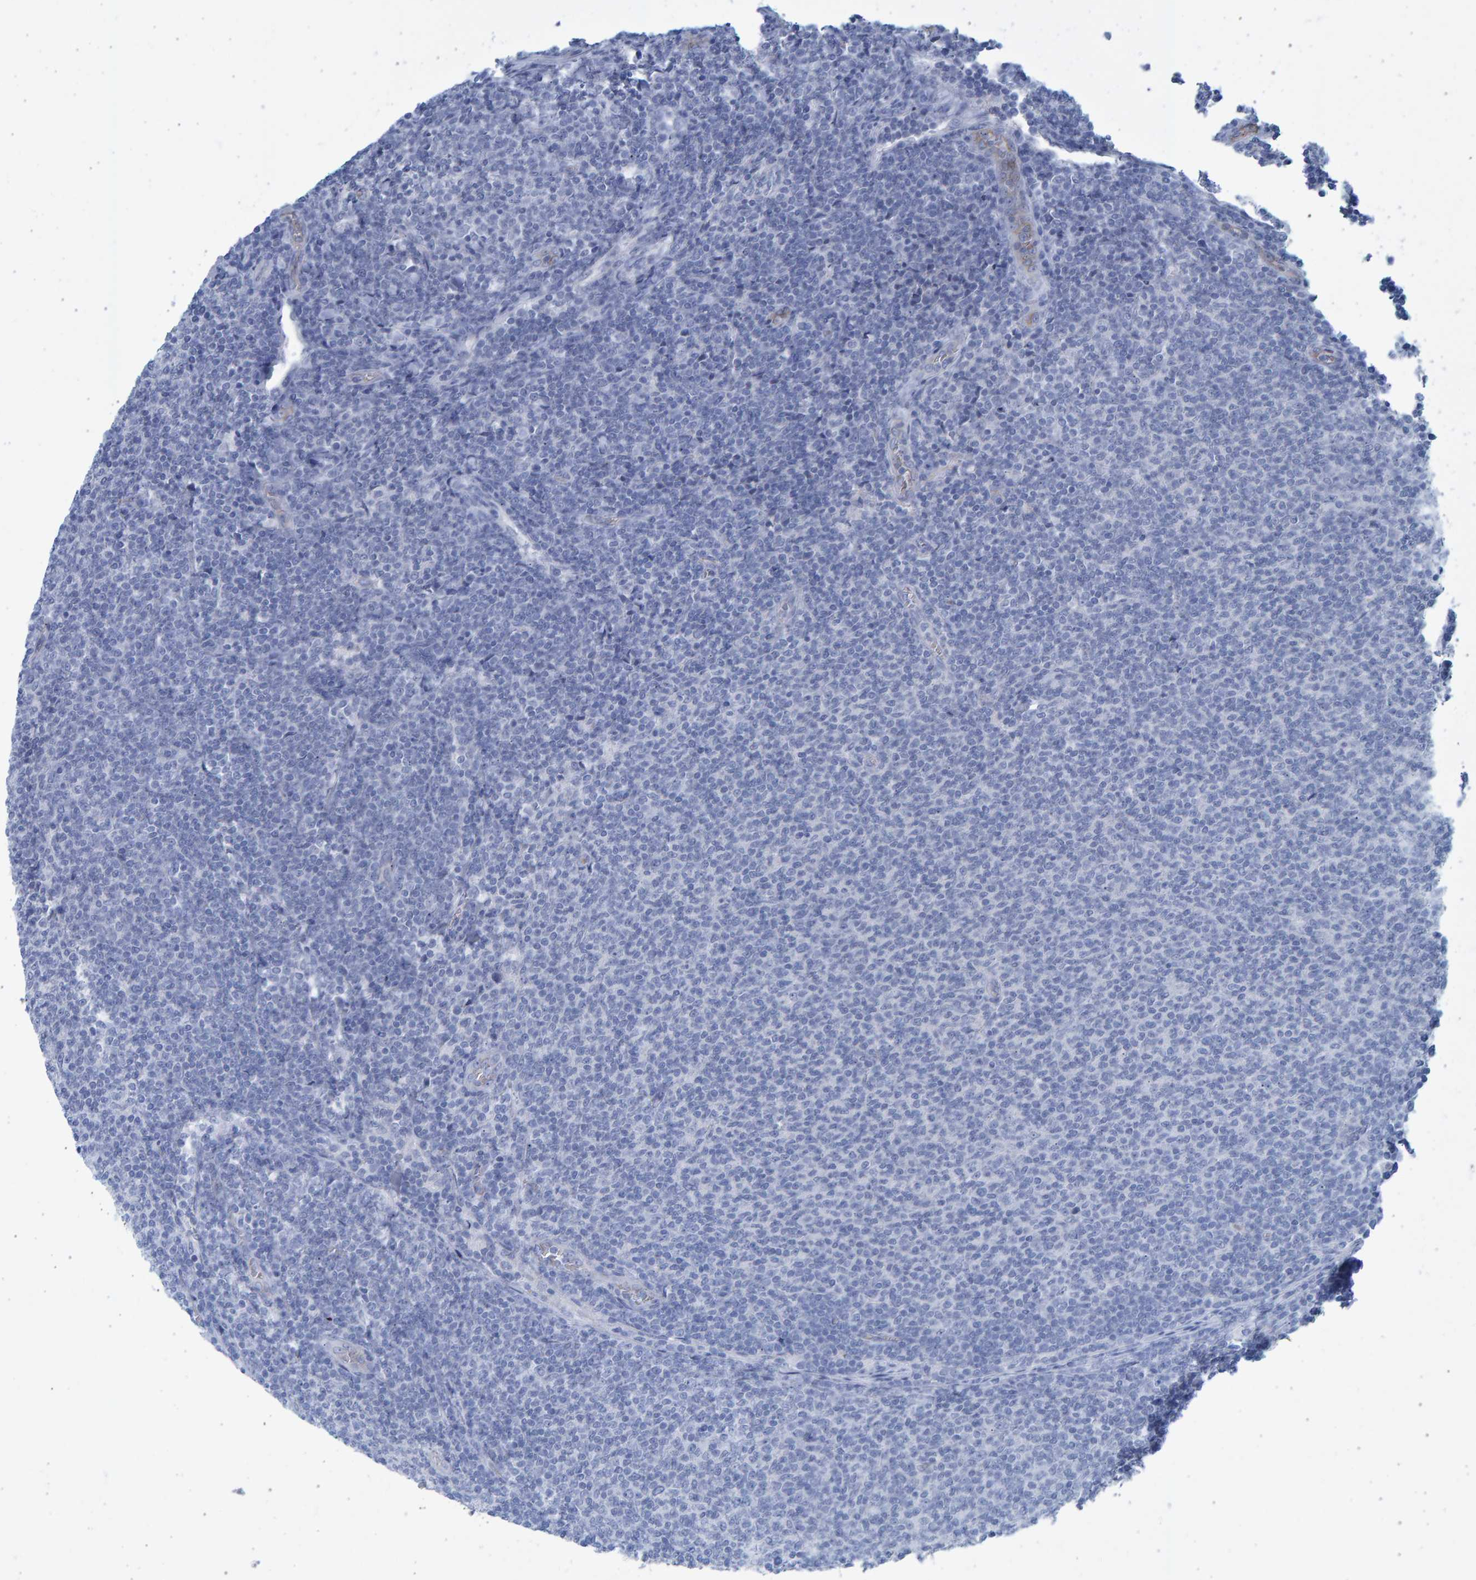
{"staining": {"intensity": "negative", "quantity": "none", "location": "none"}, "tissue": "lymphoma", "cell_type": "Tumor cells", "image_type": "cancer", "snomed": [{"axis": "morphology", "description": "Malignant lymphoma, non-Hodgkin's type, Low grade"}, {"axis": "topography", "description": "Lymph node"}], "caption": "A micrograph of lymphoma stained for a protein shows no brown staining in tumor cells.", "gene": "SLC34A3", "patient": {"sex": "male", "age": 66}}